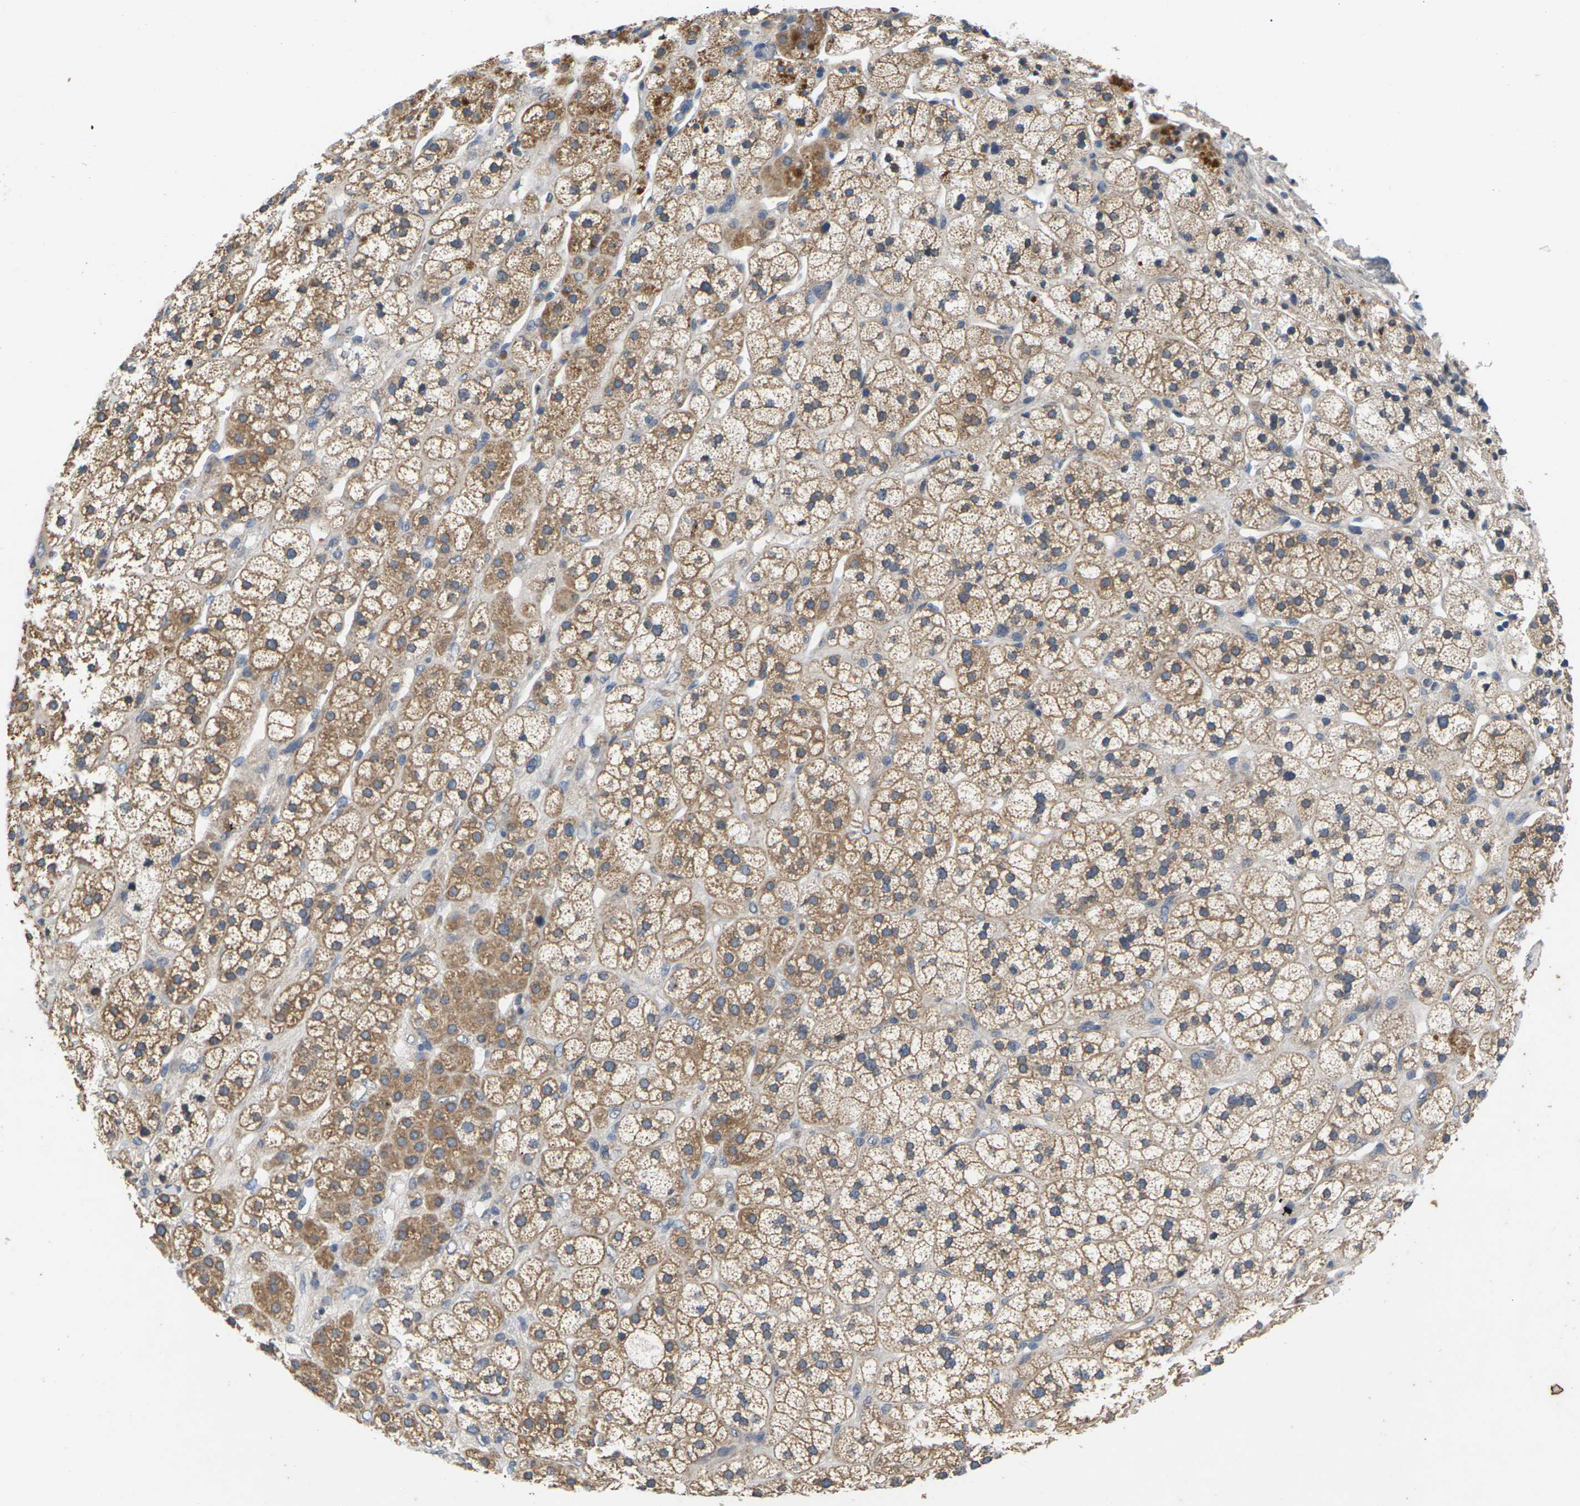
{"staining": {"intensity": "moderate", "quantity": ">75%", "location": "cytoplasmic/membranous"}, "tissue": "adrenal gland", "cell_type": "Glandular cells", "image_type": "normal", "snomed": [{"axis": "morphology", "description": "Normal tissue, NOS"}, {"axis": "topography", "description": "Adrenal gland"}], "caption": "Immunohistochemistry (DAB) staining of benign adrenal gland demonstrates moderate cytoplasmic/membranous protein staining in about >75% of glandular cells. The protein of interest is stained brown, and the nuclei are stained in blue (DAB (3,3'-diaminobenzidine) IHC with brightfield microscopy, high magnification).", "gene": "SLC2A2", "patient": {"sex": "male", "age": 56}}